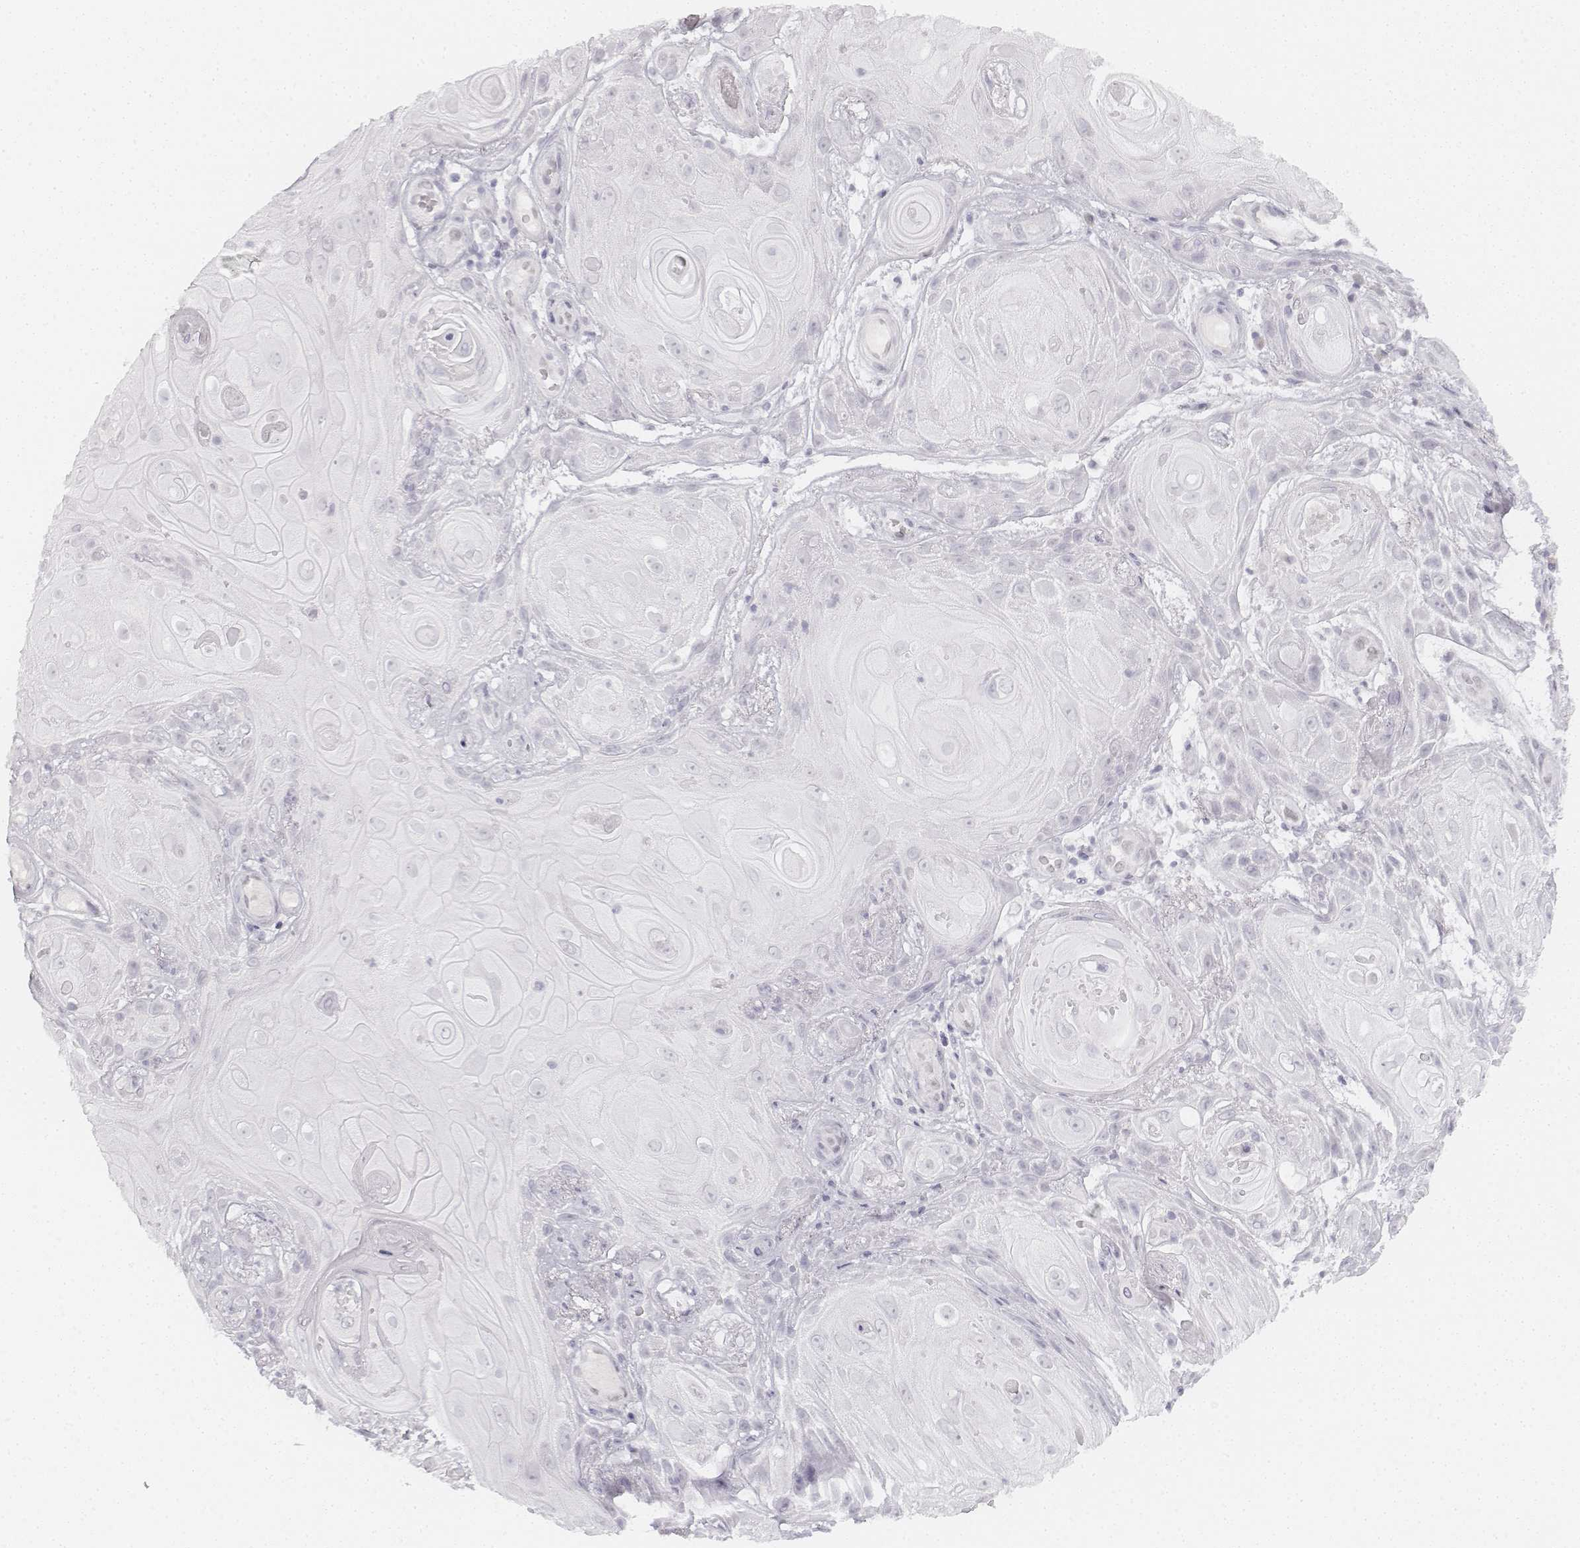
{"staining": {"intensity": "negative", "quantity": "none", "location": "none"}, "tissue": "skin cancer", "cell_type": "Tumor cells", "image_type": "cancer", "snomed": [{"axis": "morphology", "description": "Squamous cell carcinoma, NOS"}, {"axis": "topography", "description": "Skin"}], "caption": "A histopathology image of skin cancer (squamous cell carcinoma) stained for a protein displays no brown staining in tumor cells. (Brightfield microscopy of DAB immunohistochemistry (IHC) at high magnification).", "gene": "KRTAP2-1", "patient": {"sex": "male", "age": 62}}